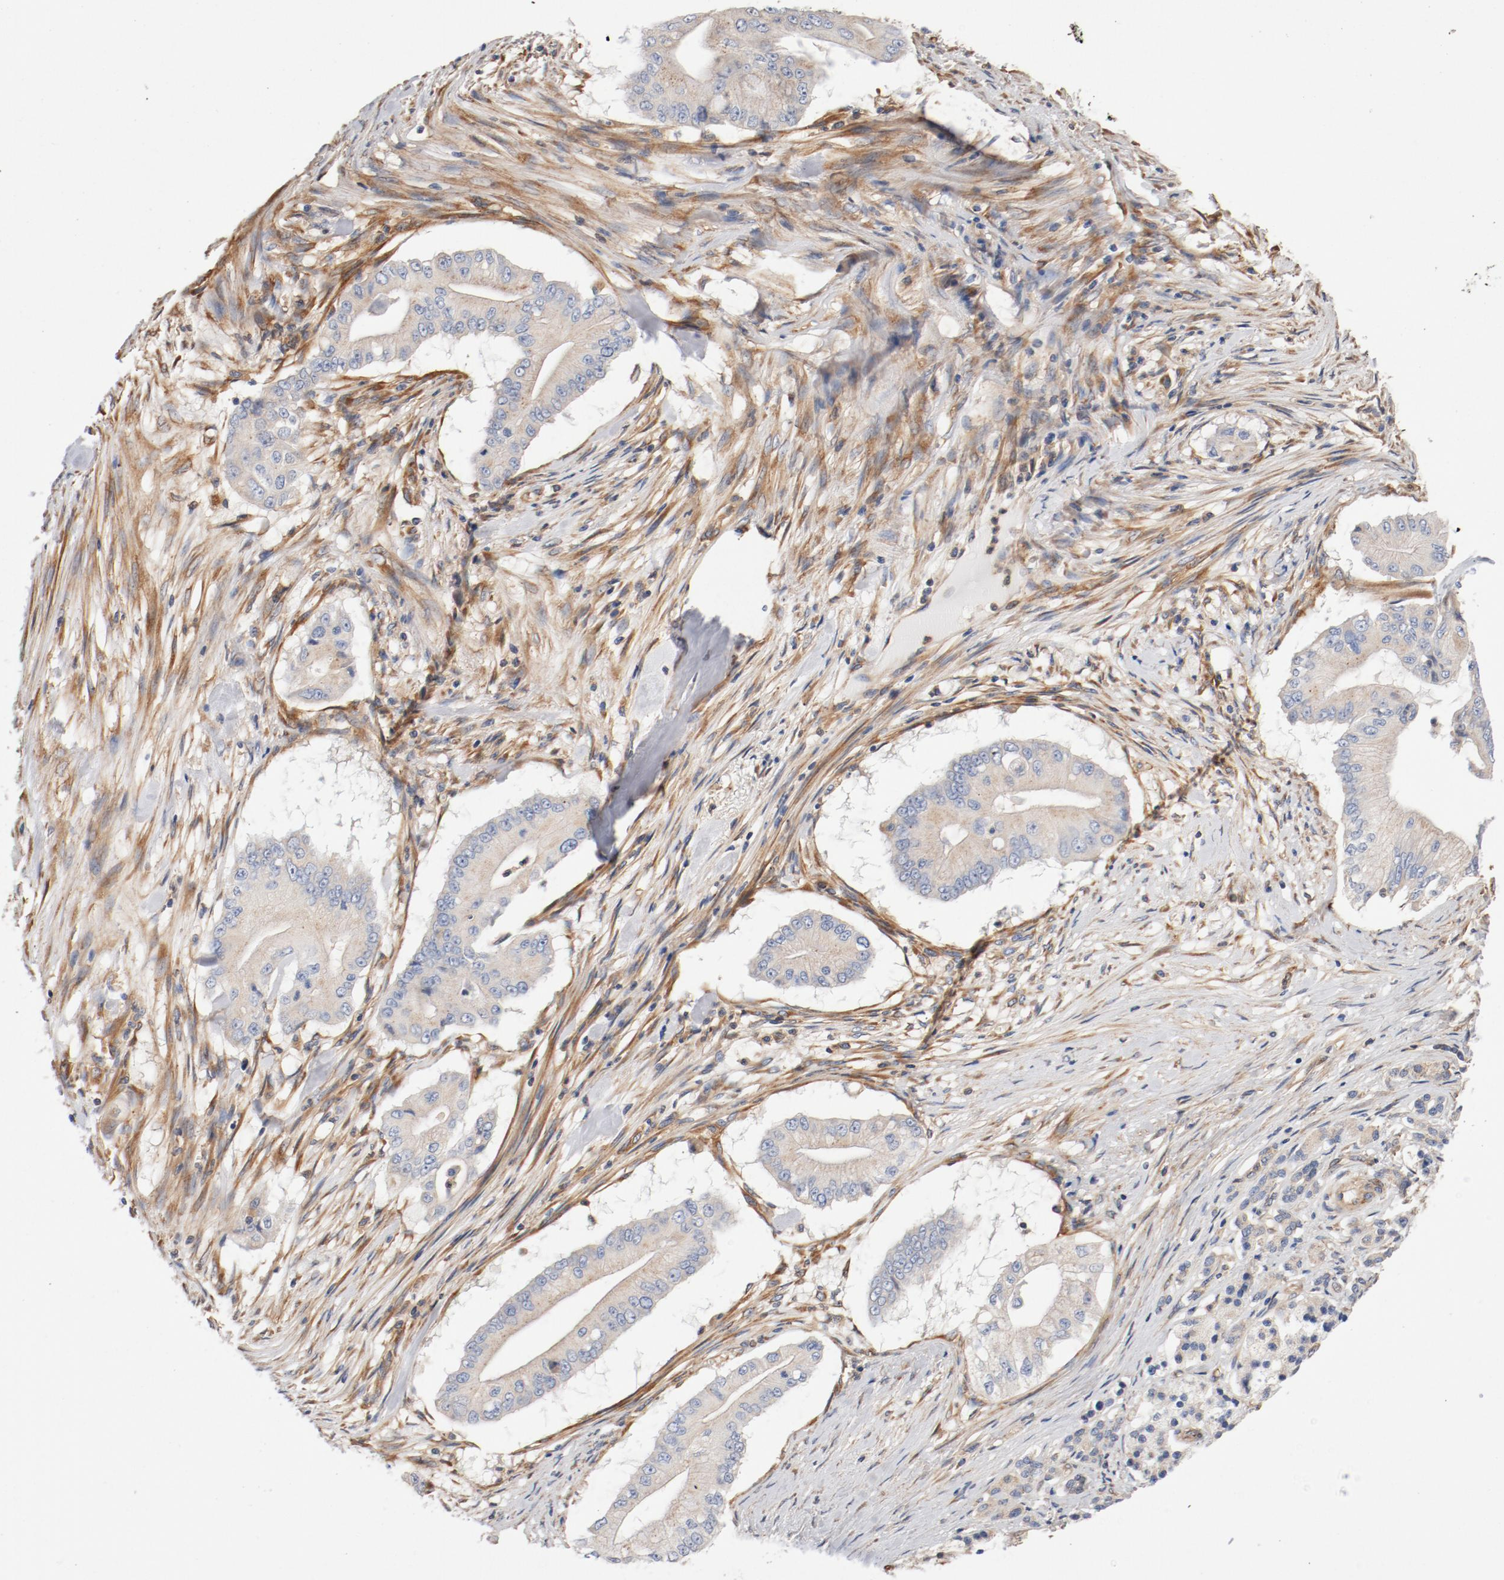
{"staining": {"intensity": "weak", "quantity": "<25%", "location": "cytoplasmic/membranous"}, "tissue": "pancreatic cancer", "cell_type": "Tumor cells", "image_type": "cancer", "snomed": [{"axis": "morphology", "description": "Adenocarcinoma, NOS"}, {"axis": "topography", "description": "Pancreas"}], "caption": "IHC micrograph of pancreatic cancer stained for a protein (brown), which reveals no positivity in tumor cells.", "gene": "ILK", "patient": {"sex": "male", "age": 62}}